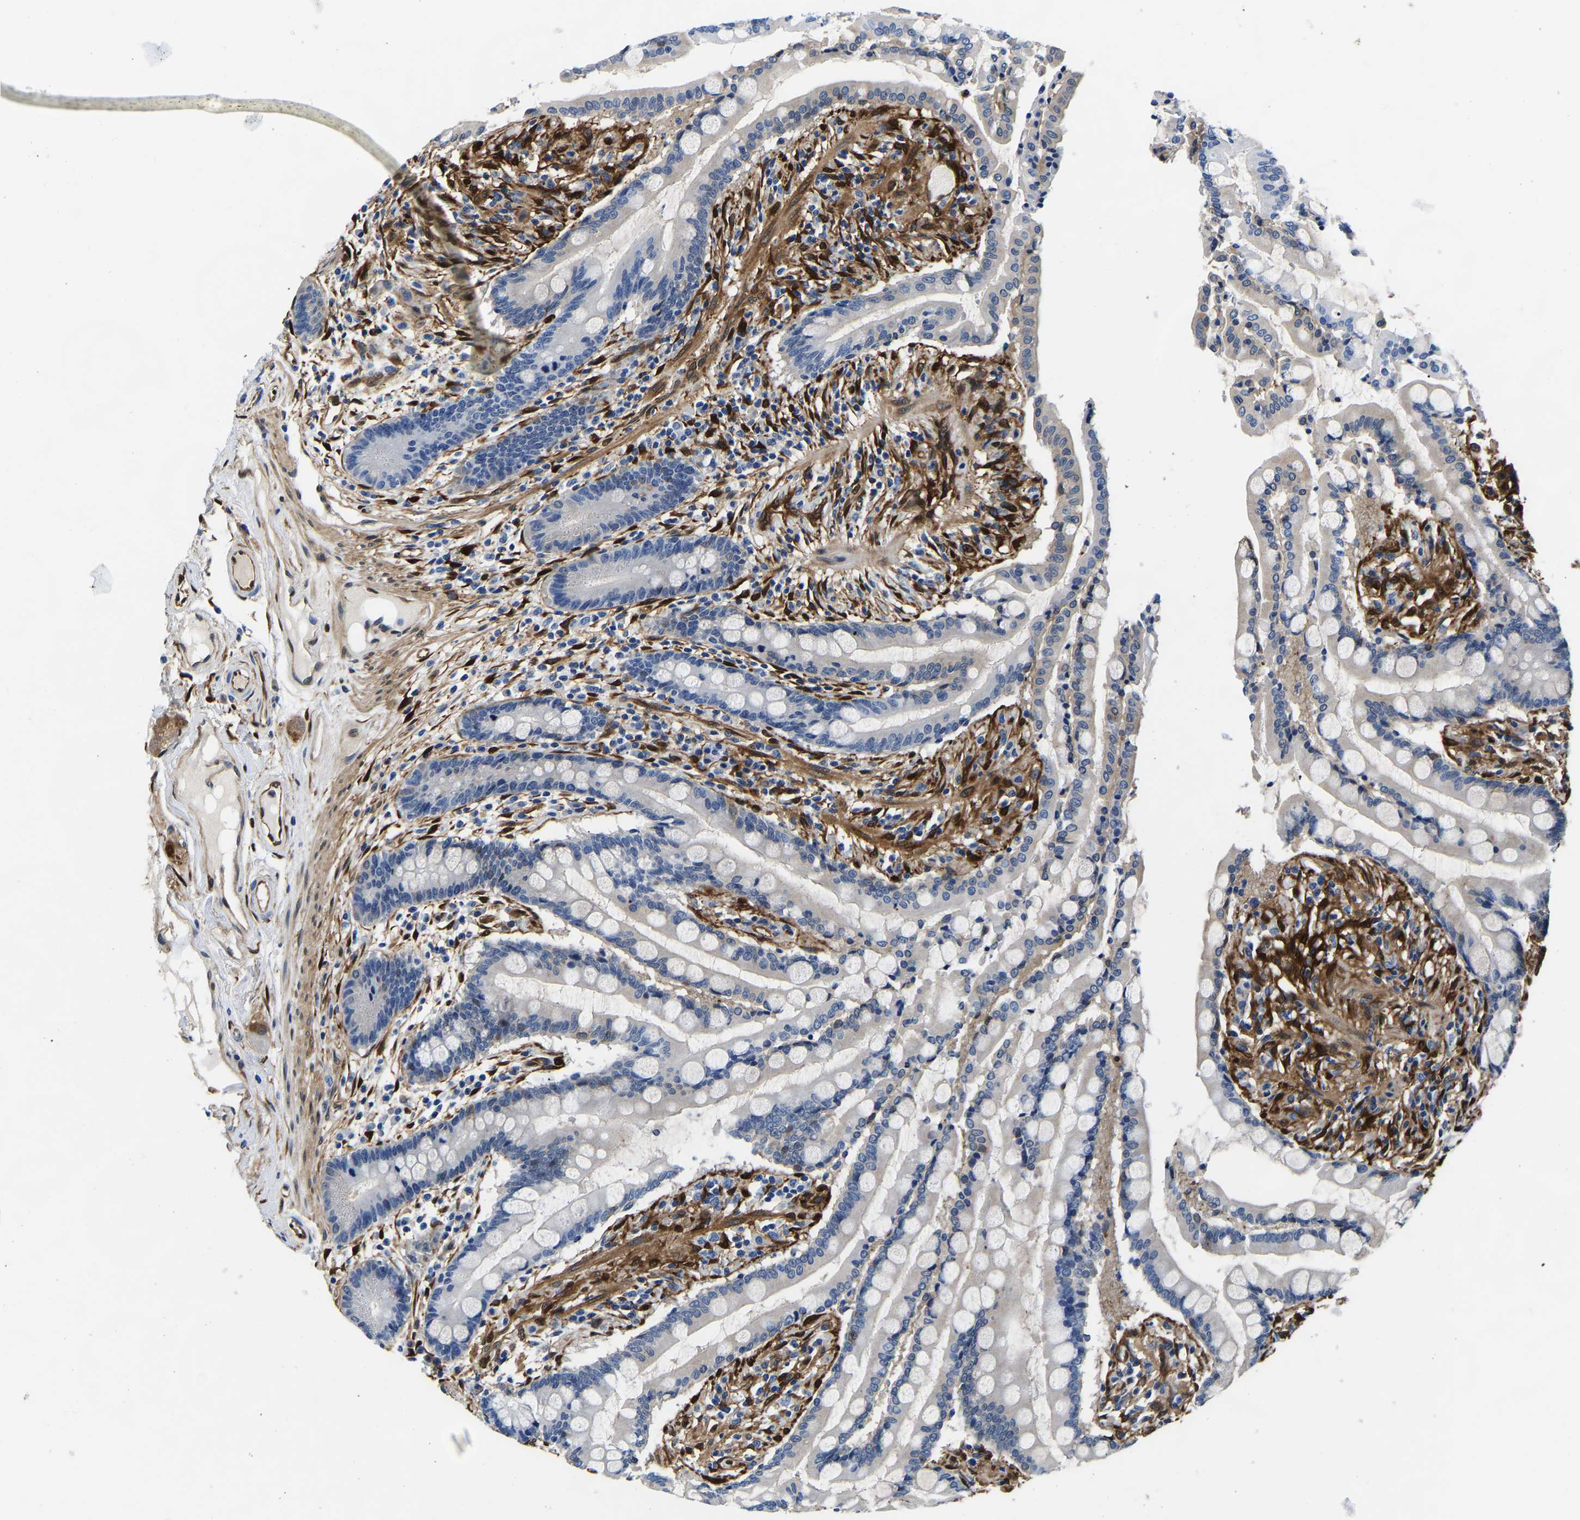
{"staining": {"intensity": "moderate", "quantity": ">75%", "location": "cytoplasmic/membranous"}, "tissue": "colon", "cell_type": "Endothelial cells", "image_type": "normal", "snomed": [{"axis": "morphology", "description": "Normal tissue, NOS"}, {"axis": "topography", "description": "Colon"}], "caption": "Colon stained with a brown dye shows moderate cytoplasmic/membranous positive expression in about >75% of endothelial cells.", "gene": "S100A13", "patient": {"sex": "male", "age": 73}}